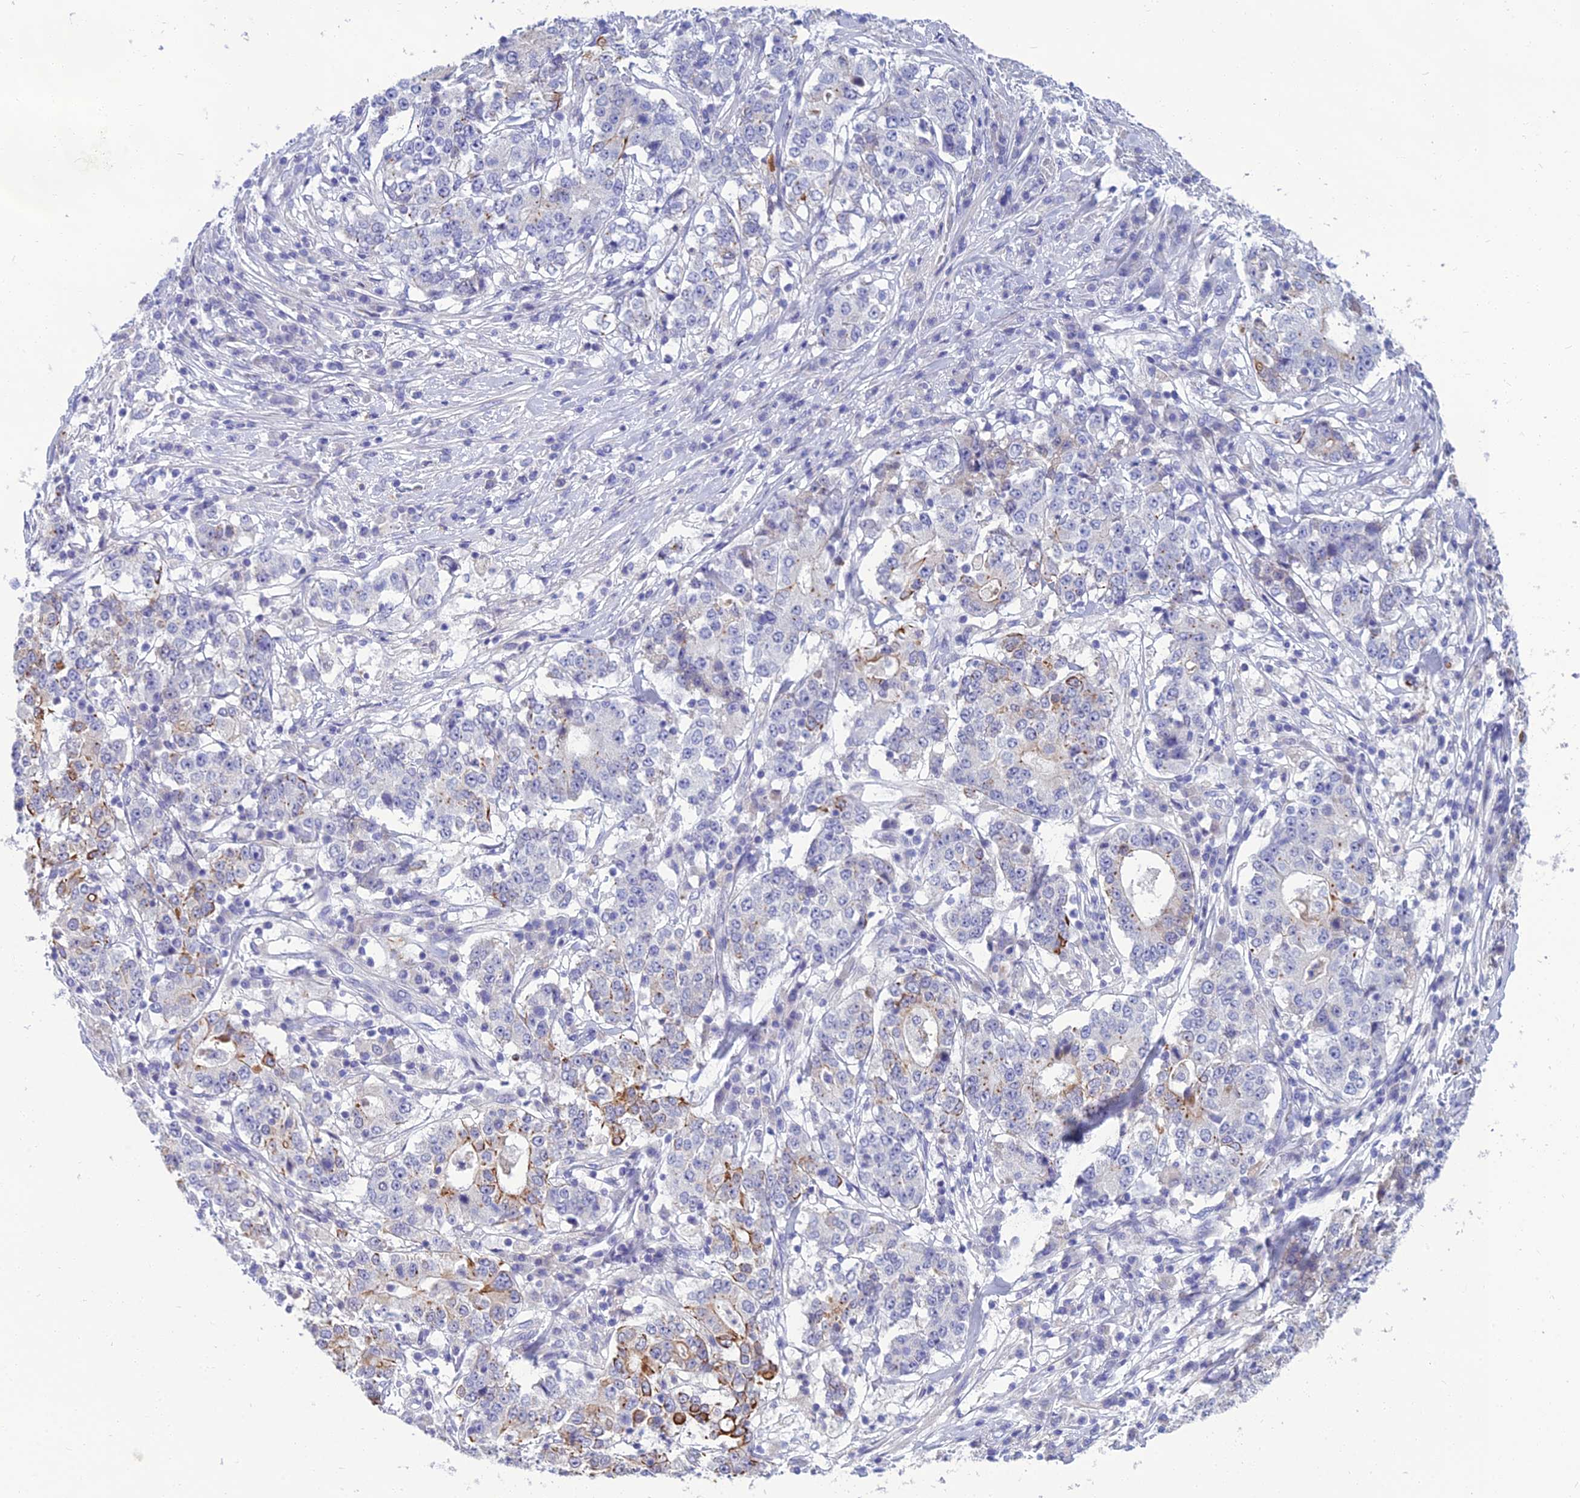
{"staining": {"intensity": "moderate", "quantity": "<25%", "location": "cytoplasmic/membranous"}, "tissue": "stomach cancer", "cell_type": "Tumor cells", "image_type": "cancer", "snomed": [{"axis": "morphology", "description": "Adenocarcinoma, NOS"}, {"axis": "topography", "description": "Stomach"}], "caption": "Human stomach cancer (adenocarcinoma) stained with a protein marker shows moderate staining in tumor cells.", "gene": "SPTLC3", "patient": {"sex": "male", "age": 59}}